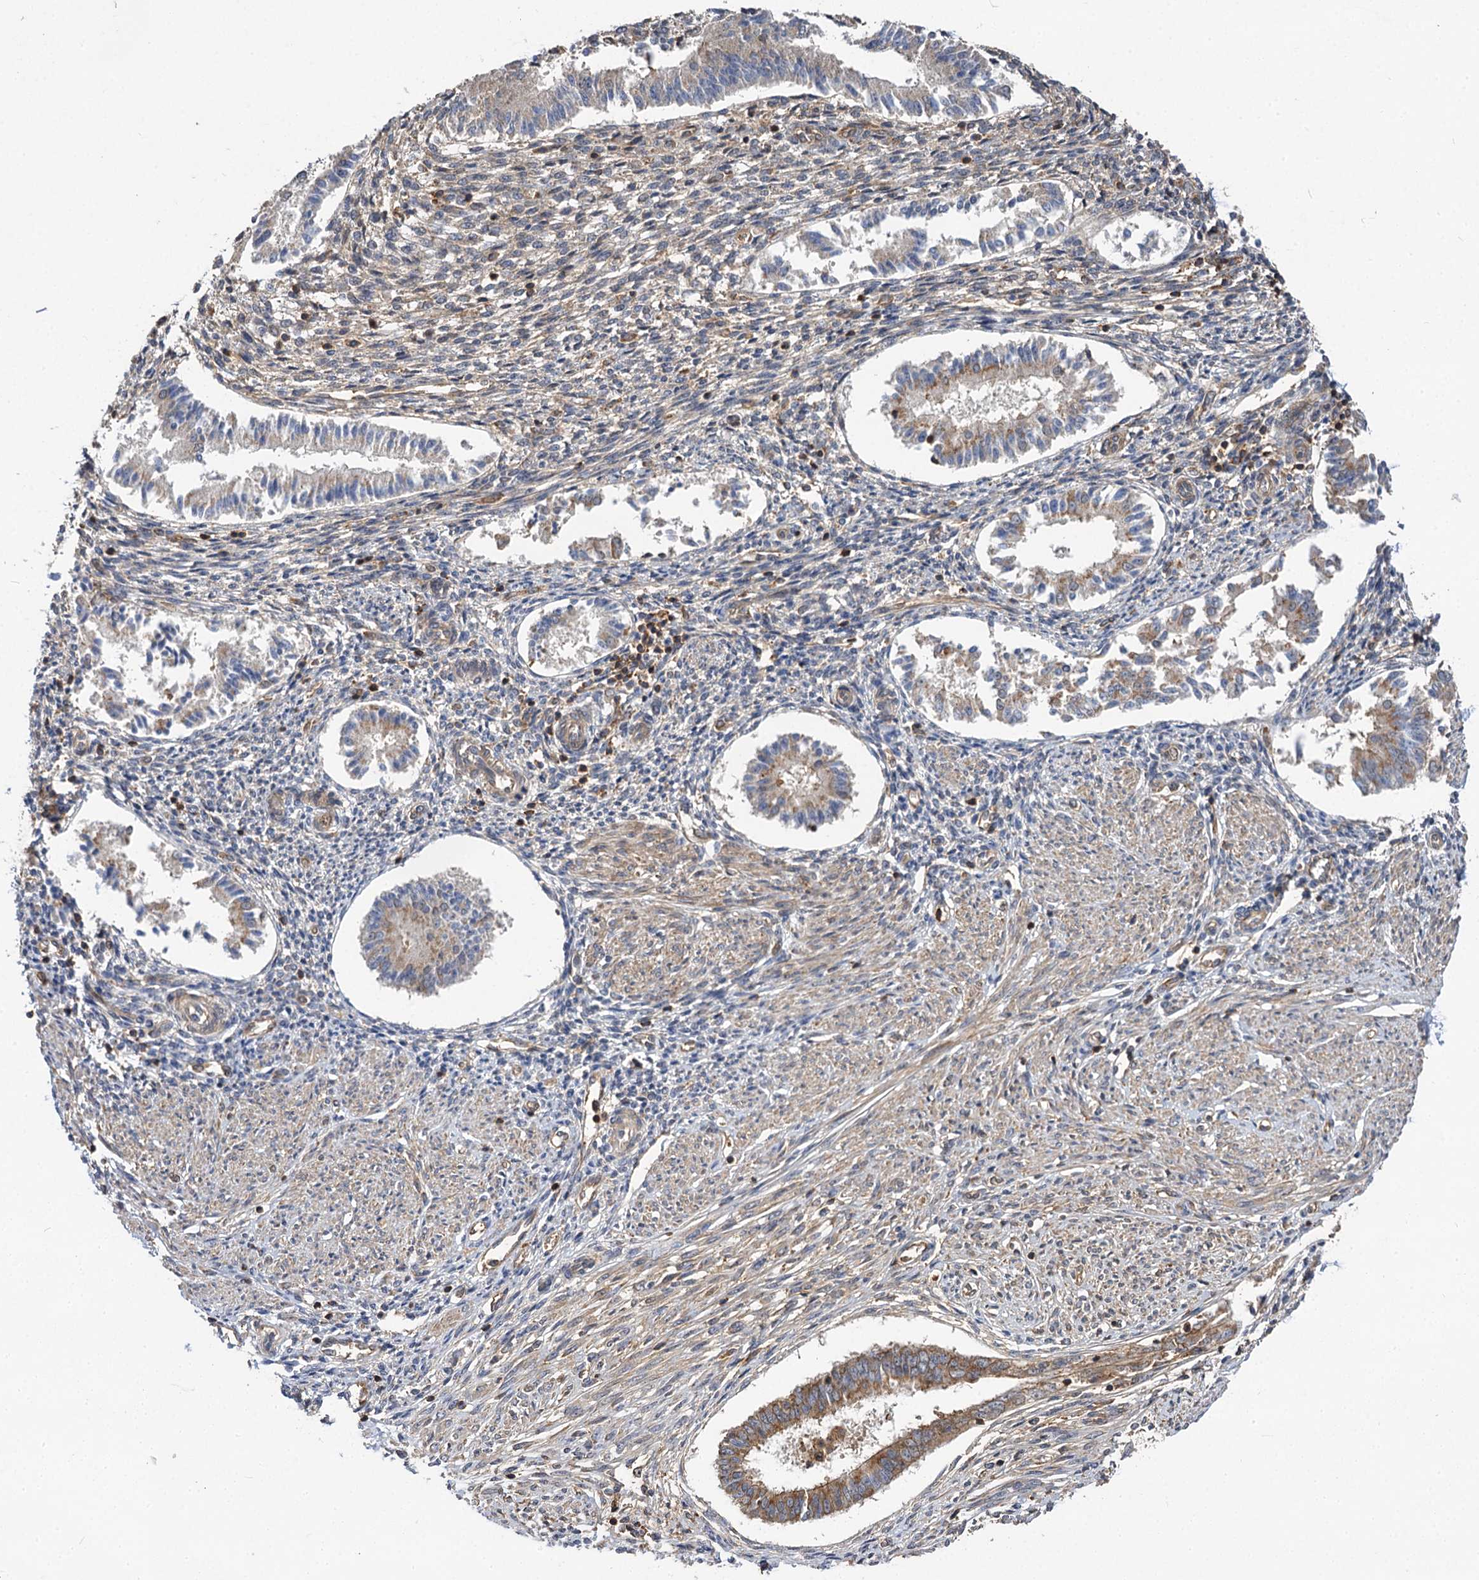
{"staining": {"intensity": "moderate", "quantity": "<25%", "location": "cytoplasmic/membranous"}, "tissue": "endometrium", "cell_type": "Cells in endometrial stroma", "image_type": "normal", "snomed": [{"axis": "morphology", "description": "Normal tissue, NOS"}, {"axis": "topography", "description": "Uterus"}, {"axis": "topography", "description": "Endometrium"}], "caption": "Approximately <25% of cells in endometrial stroma in benign endometrium demonstrate moderate cytoplasmic/membranous protein staining as visualized by brown immunohistochemical staining.", "gene": "PACS1", "patient": {"sex": "female", "age": 48}}